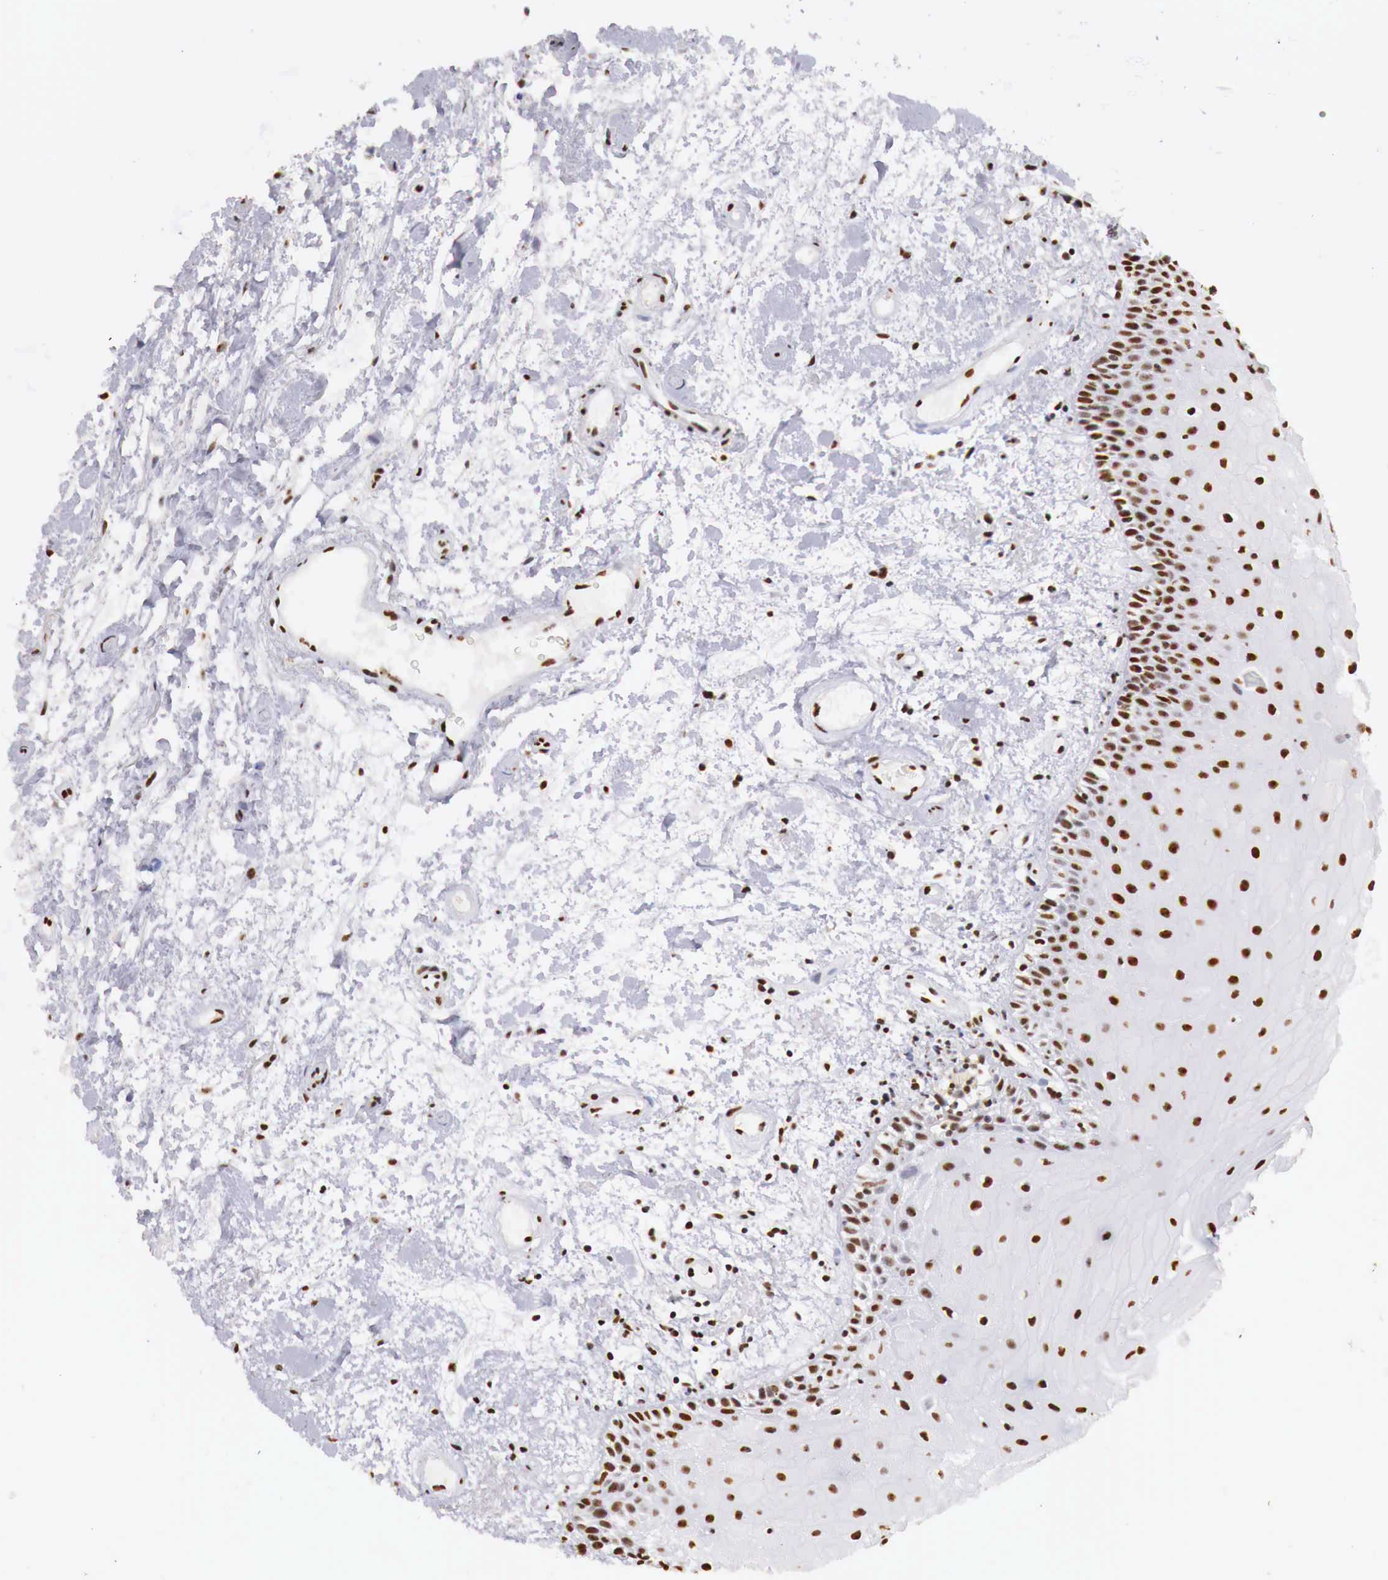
{"staining": {"intensity": "strong", "quantity": ">75%", "location": "nuclear"}, "tissue": "oral mucosa", "cell_type": "Squamous epithelial cells", "image_type": "normal", "snomed": [{"axis": "morphology", "description": "Normal tissue, NOS"}, {"axis": "topography", "description": "Oral tissue"}], "caption": "Benign oral mucosa shows strong nuclear expression in about >75% of squamous epithelial cells, visualized by immunohistochemistry.", "gene": "DKC1", "patient": {"sex": "female", "age": 79}}